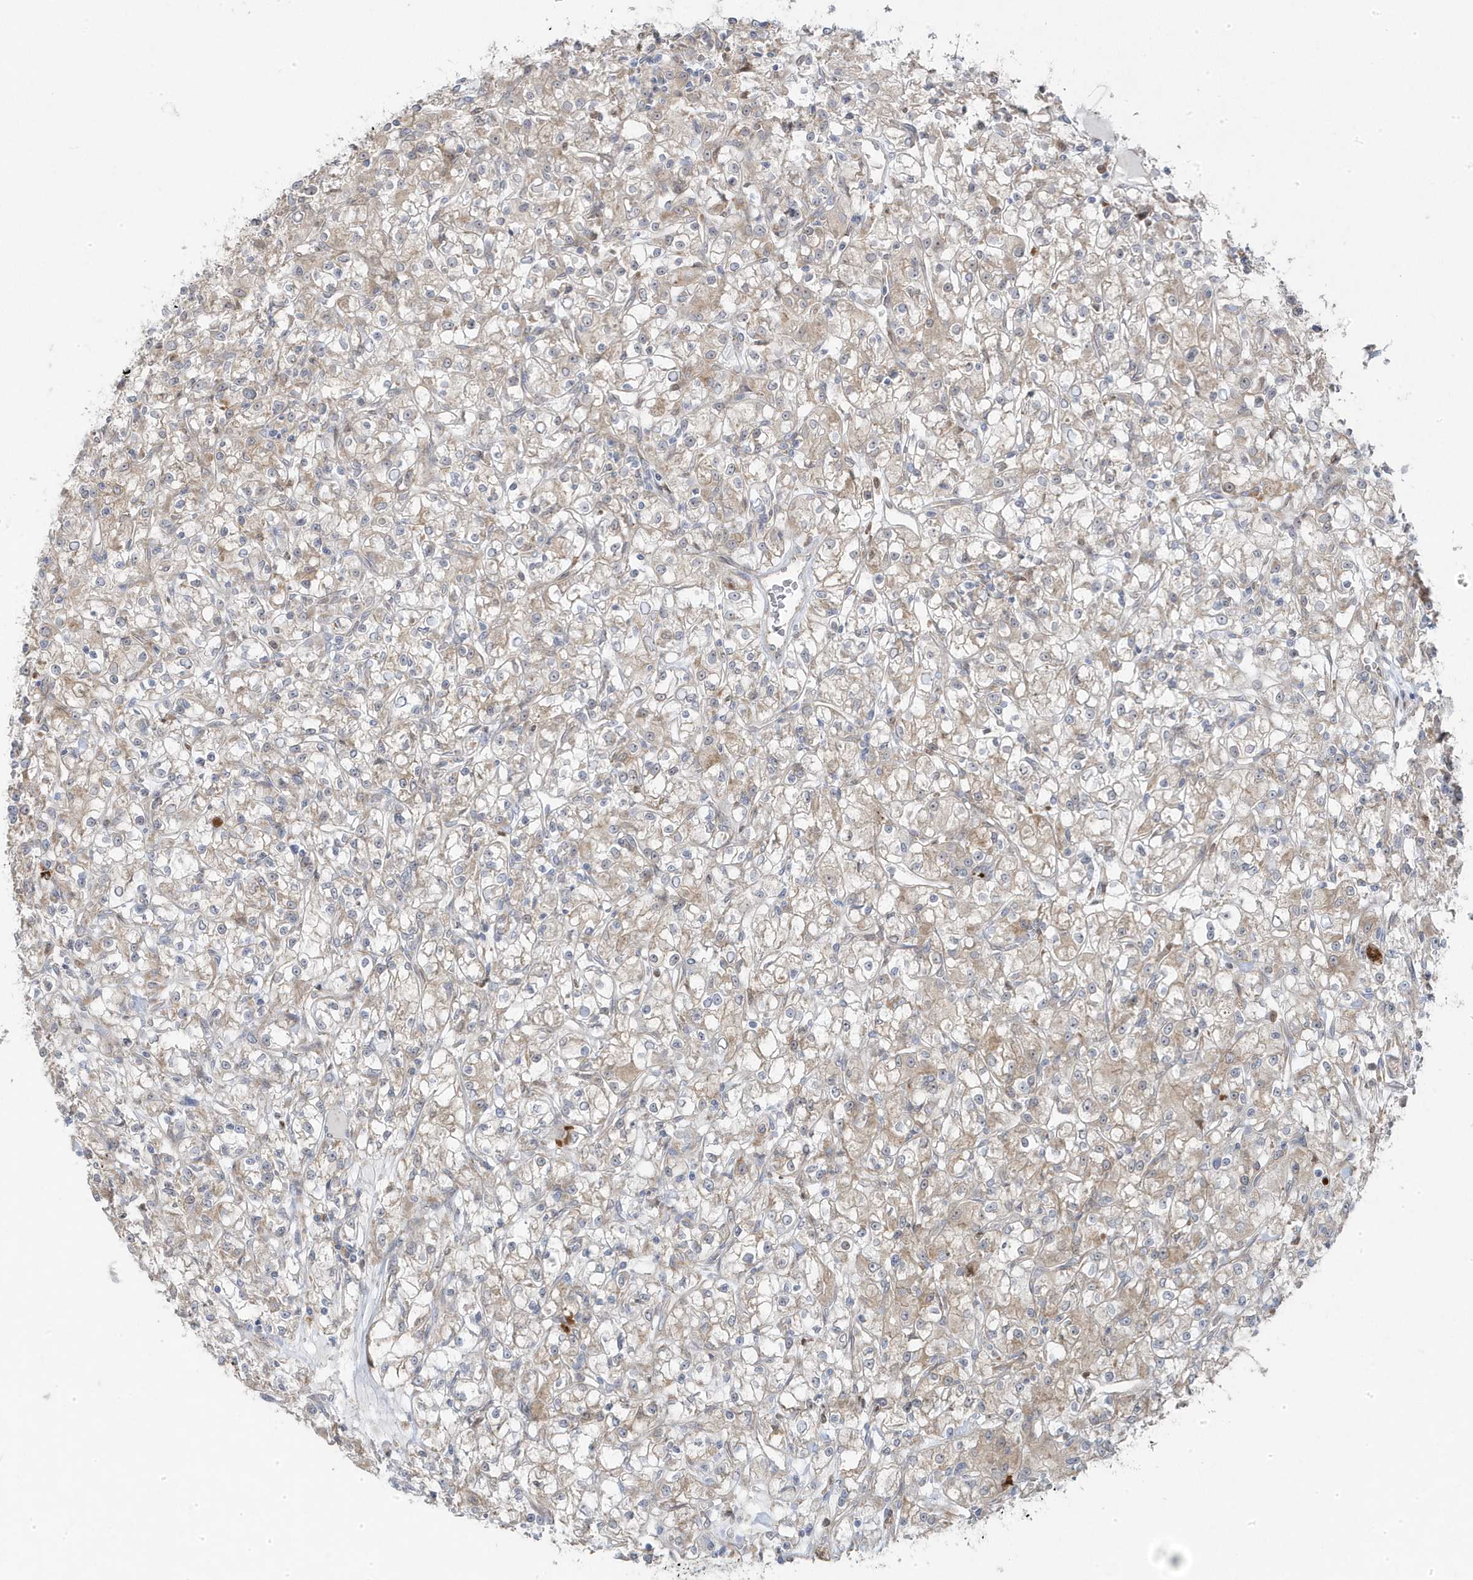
{"staining": {"intensity": "weak", "quantity": "<25%", "location": "cytoplasmic/membranous"}, "tissue": "renal cancer", "cell_type": "Tumor cells", "image_type": "cancer", "snomed": [{"axis": "morphology", "description": "Adenocarcinoma, NOS"}, {"axis": "topography", "description": "Kidney"}], "caption": "Immunohistochemical staining of adenocarcinoma (renal) displays no significant positivity in tumor cells.", "gene": "ZNF654", "patient": {"sex": "female", "age": 59}}